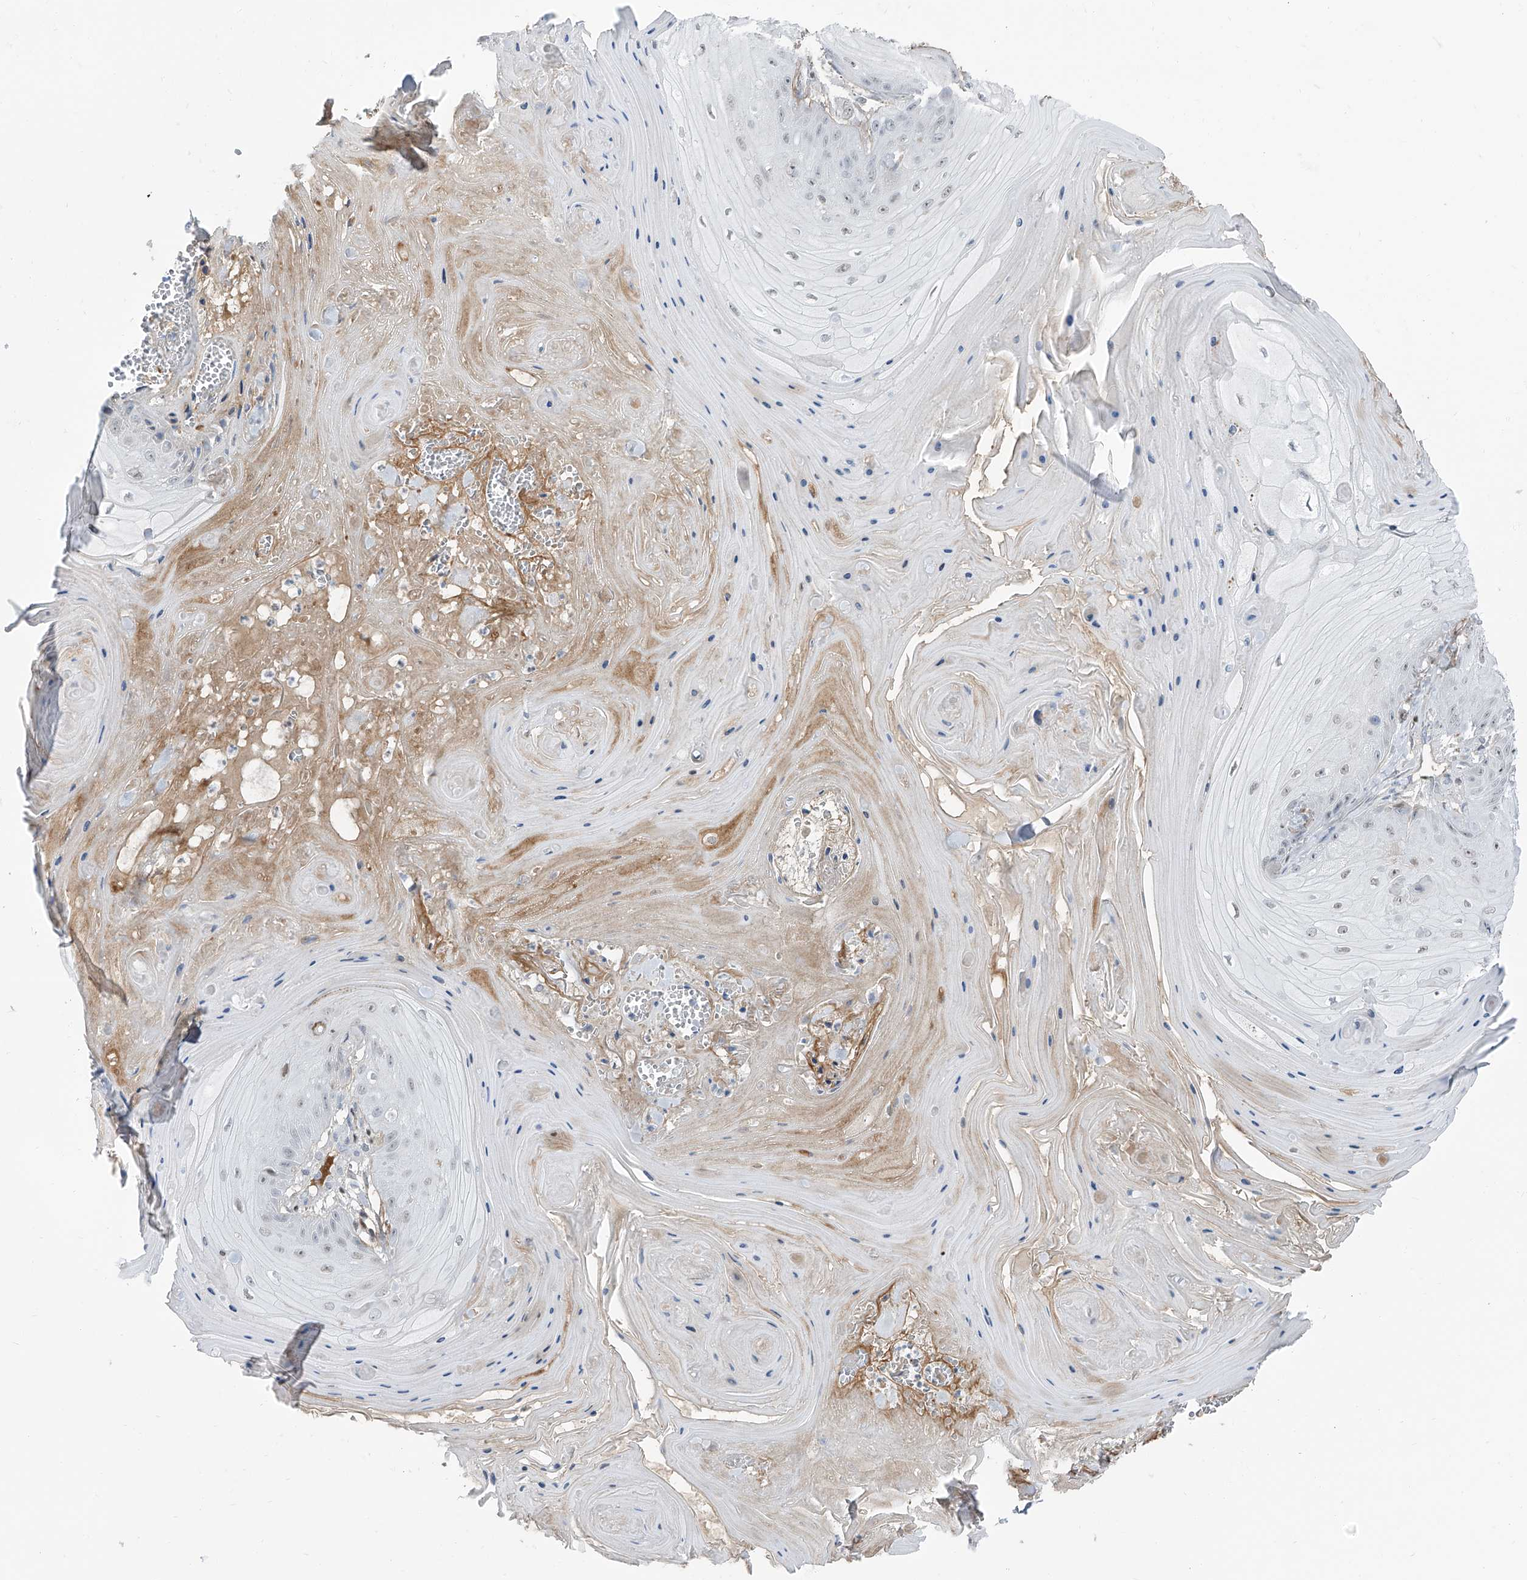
{"staining": {"intensity": "negative", "quantity": "none", "location": "none"}, "tissue": "skin cancer", "cell_type": "Tumor cells", "image_type": "cancer", "snomed": [{"axis": "morphology", "description": "Squamous cell carcinoma, NOS"}, {"axis": "topography", "description": "Skin"}], "caption": "Protein analysis of skin cancer (squamous cell carcinoma) exhibits no significant staining in tumor cells.", "gene": "HOXA3", "patient": {"sex": "male", "age": 74}}